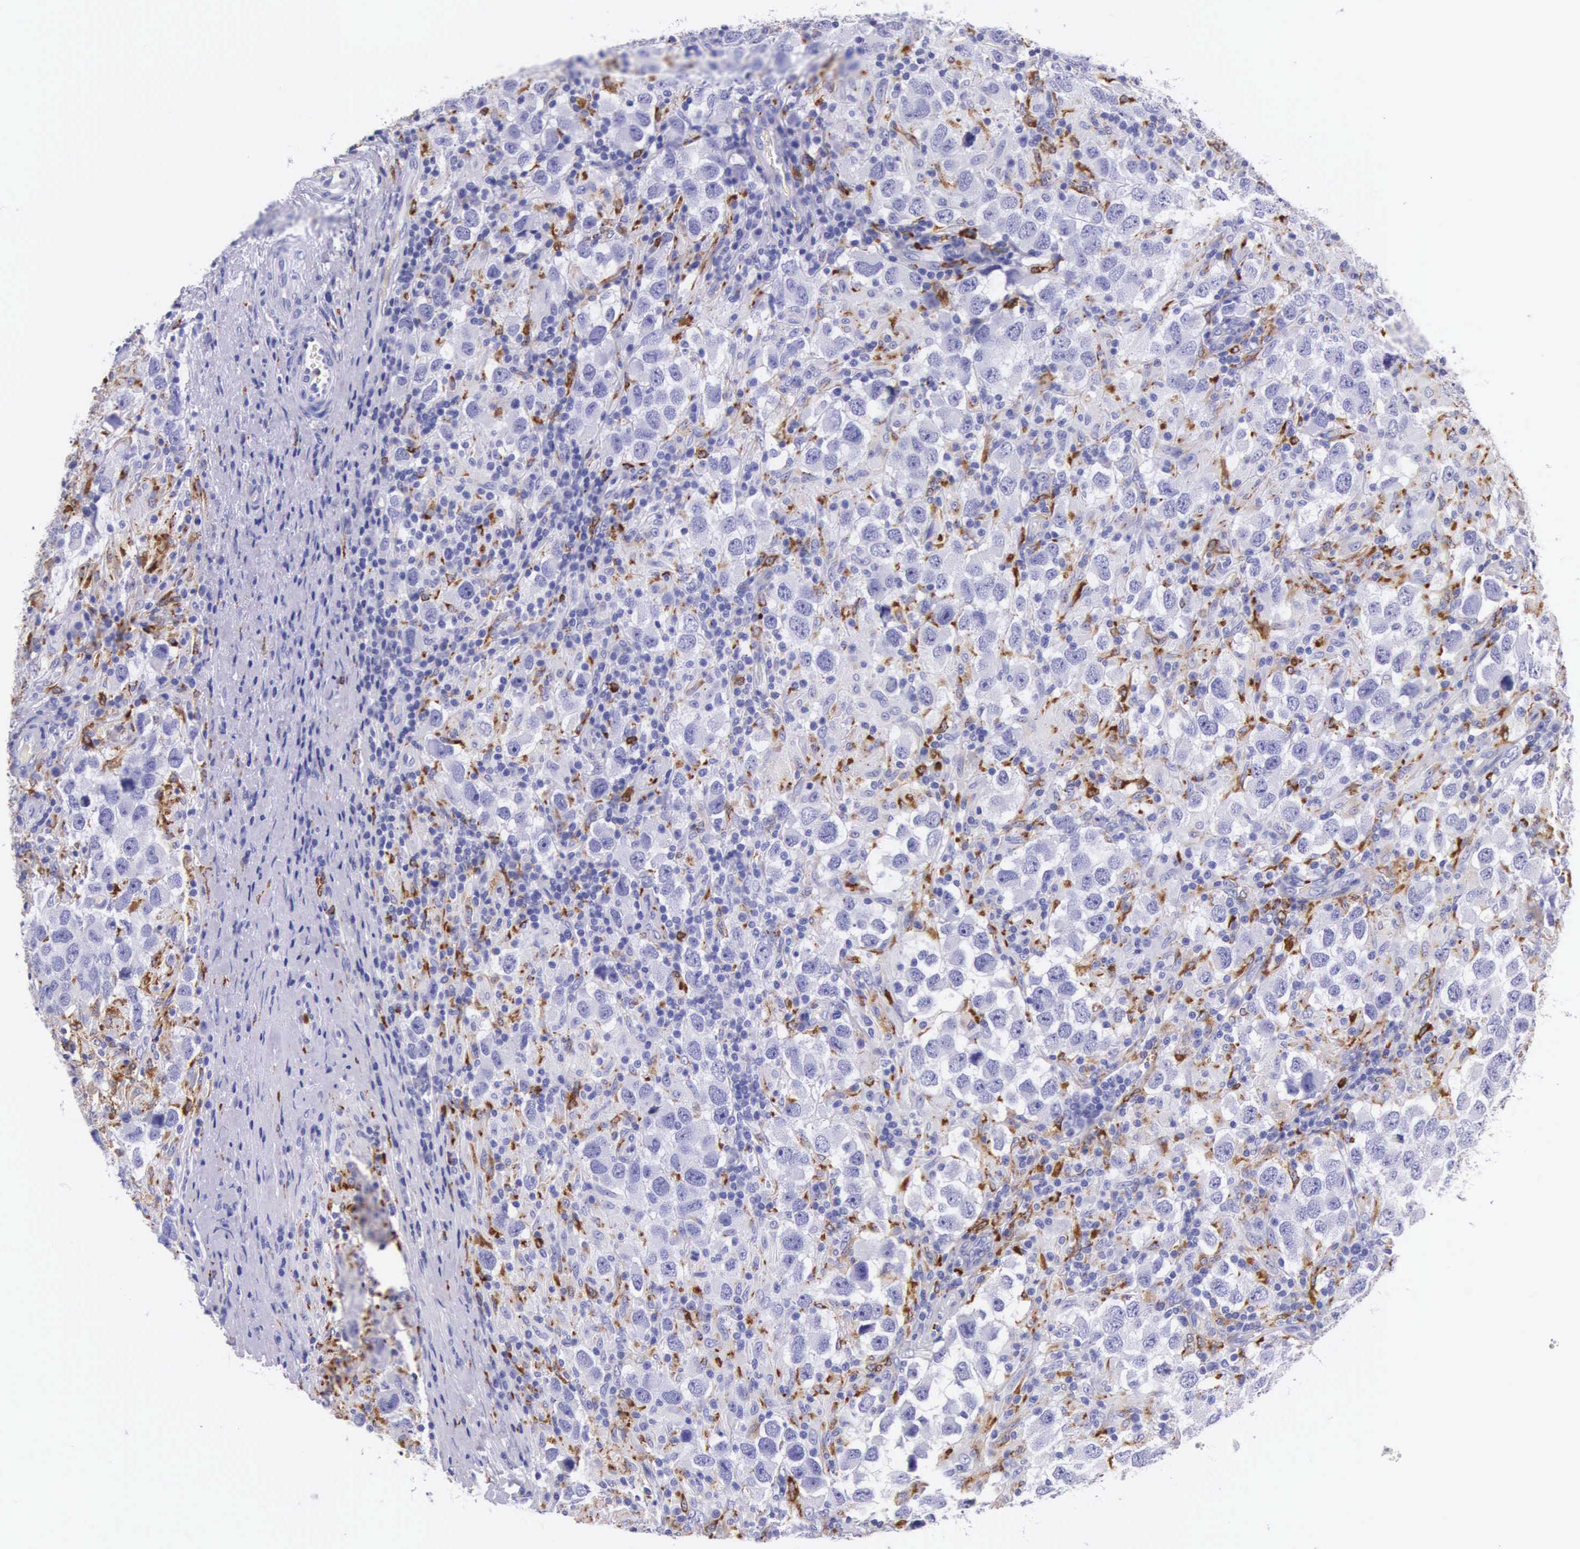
{"staining": {"intensity": "negative", "quantity": "none", "location": "none"}, "tissue": "testis cancer", "cell_type": "Tumor cells", "image_type": "cancer", "snomed": [{"axis": "morphology", "description": "Carcinoma, Embryonal, NOS"}, {"axis": "topography", "description": "Testis"}], "caption": "This micrograph is of testis cancer (embryonal carcinoma) stained with immunohistochemistry (IHC) to label a protein in brown with the nuclei are counter-stained blue. There is no staining in tumor cells.", "gene": "FCN1", "patient": {"sex": "male", "age": 21}}